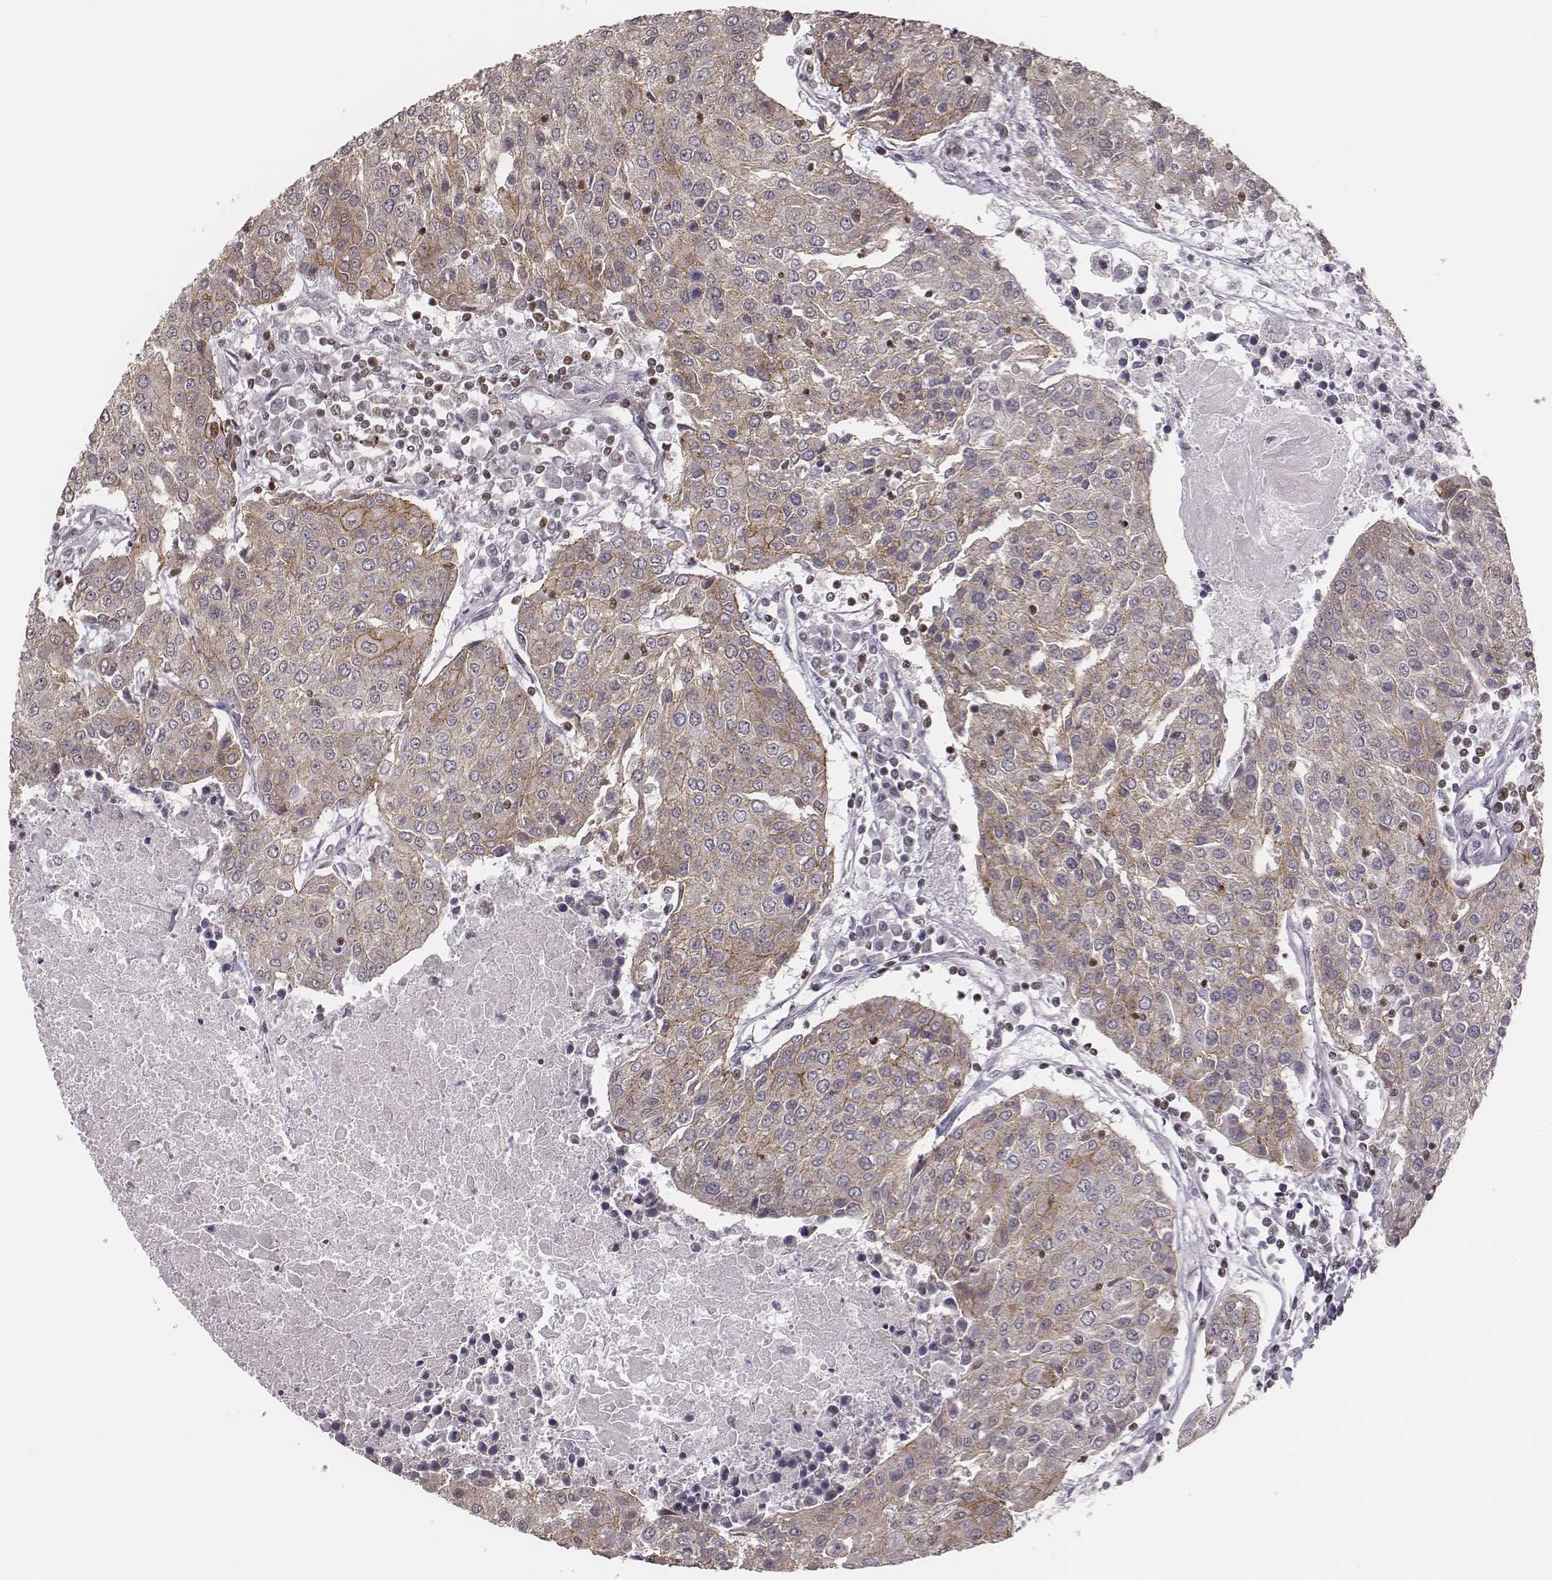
{"staining": {"intensity": "weak", "quantity": "25%-75%", "location": "cytoplasmic/membranous"}, "tissue": "urothelial cancer", "cell_type": "Tumor cells", "image_type": "cancer", "snomed": [{"axis": "morphology", "description": "Urothelial carcinoma, High grade"}, {"axis": "topography", "description": "Urinary bladder"}], "caption": "Urothelial cancer stained with a brown dye displays weak cytoplasmic/membranous positive positivity in approximately 25%-75% of tumor cells.", "gene": "WDR59", "patient": {"sex": "female", "age": 85}}